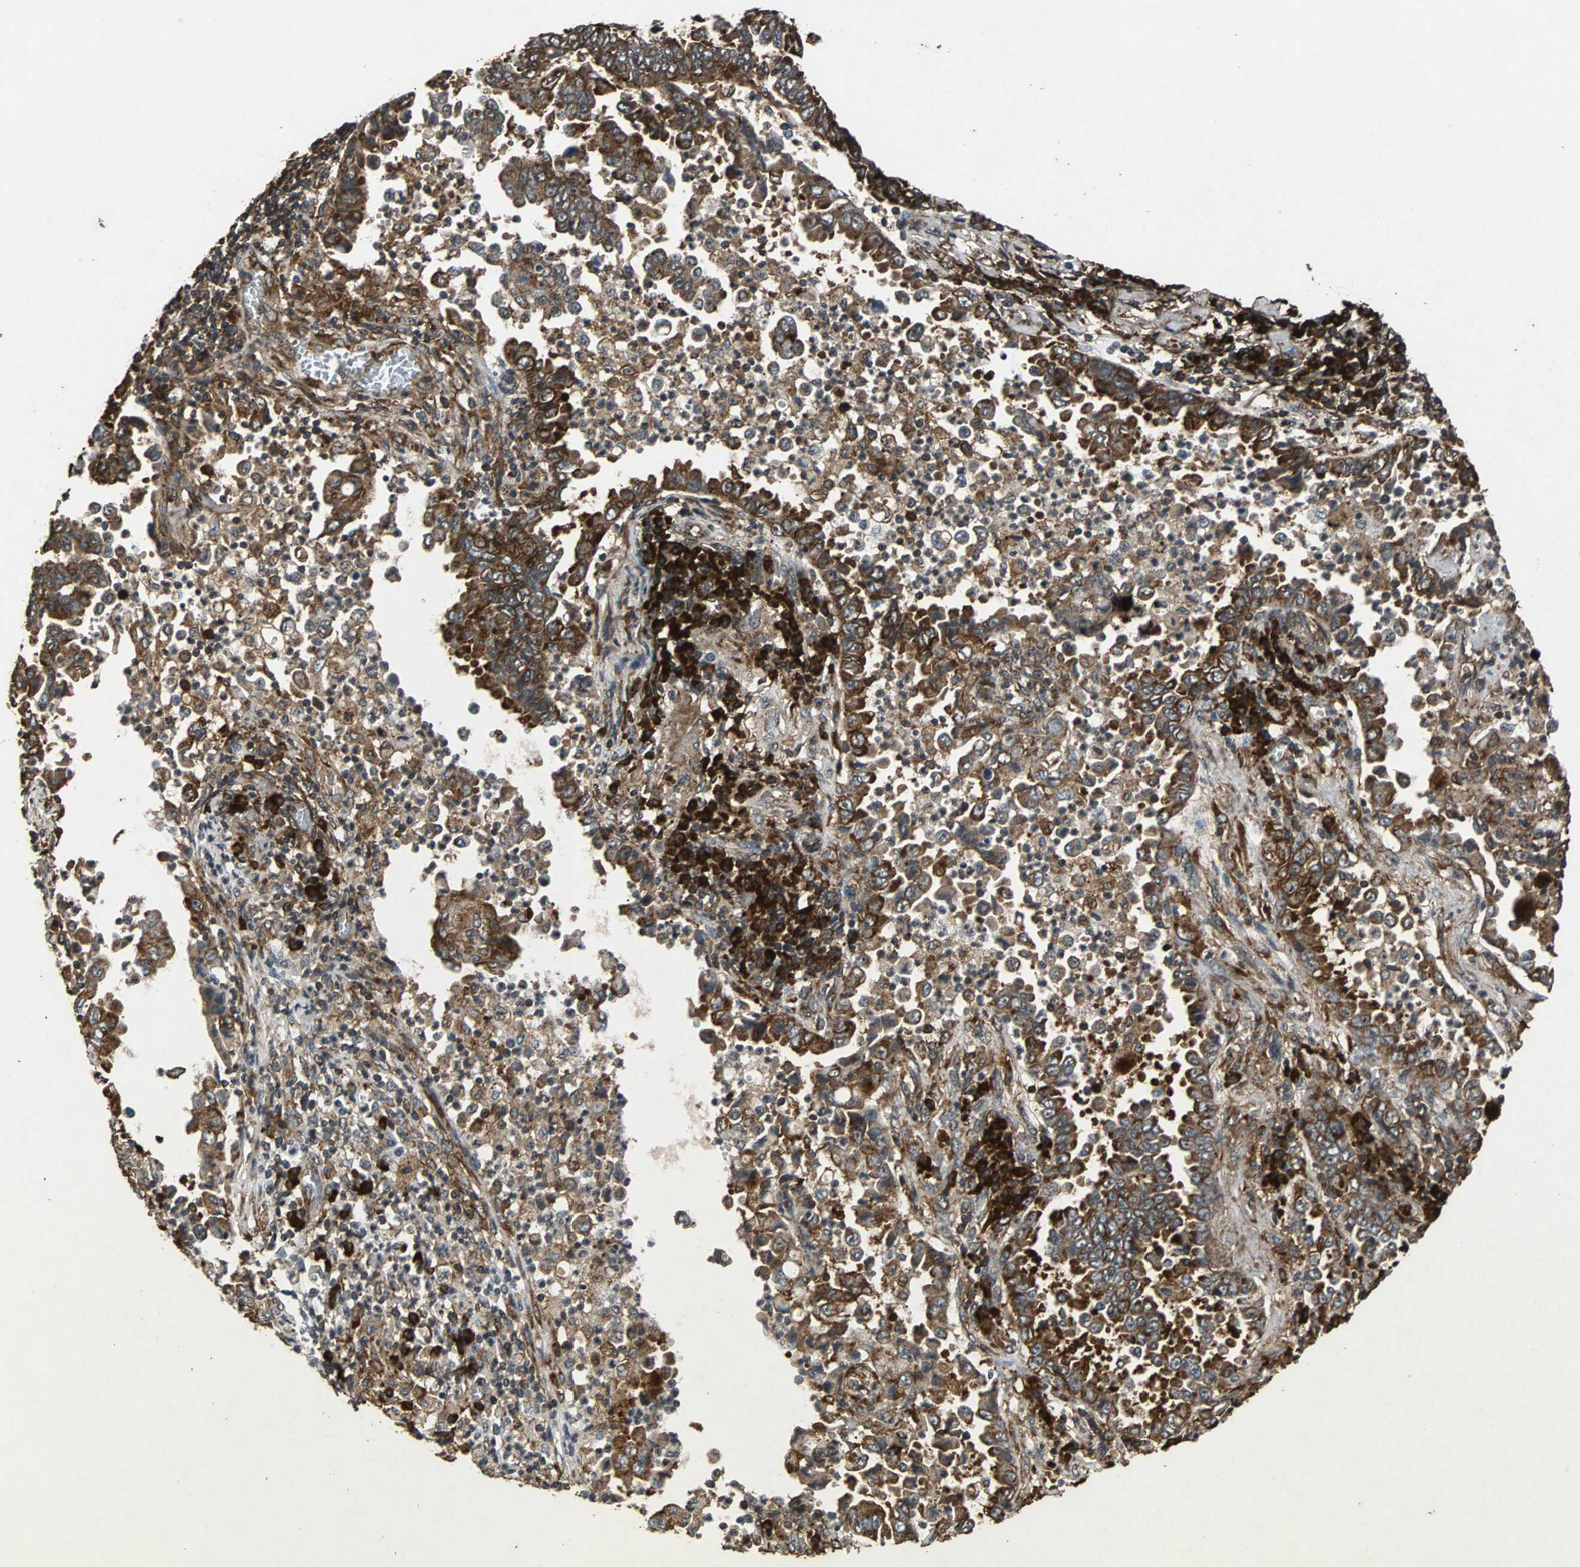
{"staining": {"intensity": "strong", "quantity": ">75%", "location": "cytoplasmic/membranous"}, "tissue": "lung cancer", "cell_type": "Tumor cells", "image_type": "cancer", "snomed": [{"axis": "morphology", "description": "Normal tissue, NOS"}, {"axis": "morphology", "description": "Inflammation, NOS"}, {"axis": "morphology", "description": "Adenocarcinoma, NOS"}, {"axis": "topography", "description": "Lung"}], "caption": "This is an image of IHC staining of lung cancer (adenocarcinoma), which shows strong expression in the cytoplasmic/membranous of tumor cells.", "gene": "NAA10", "patient": {"sex": "female", "age": 64}}